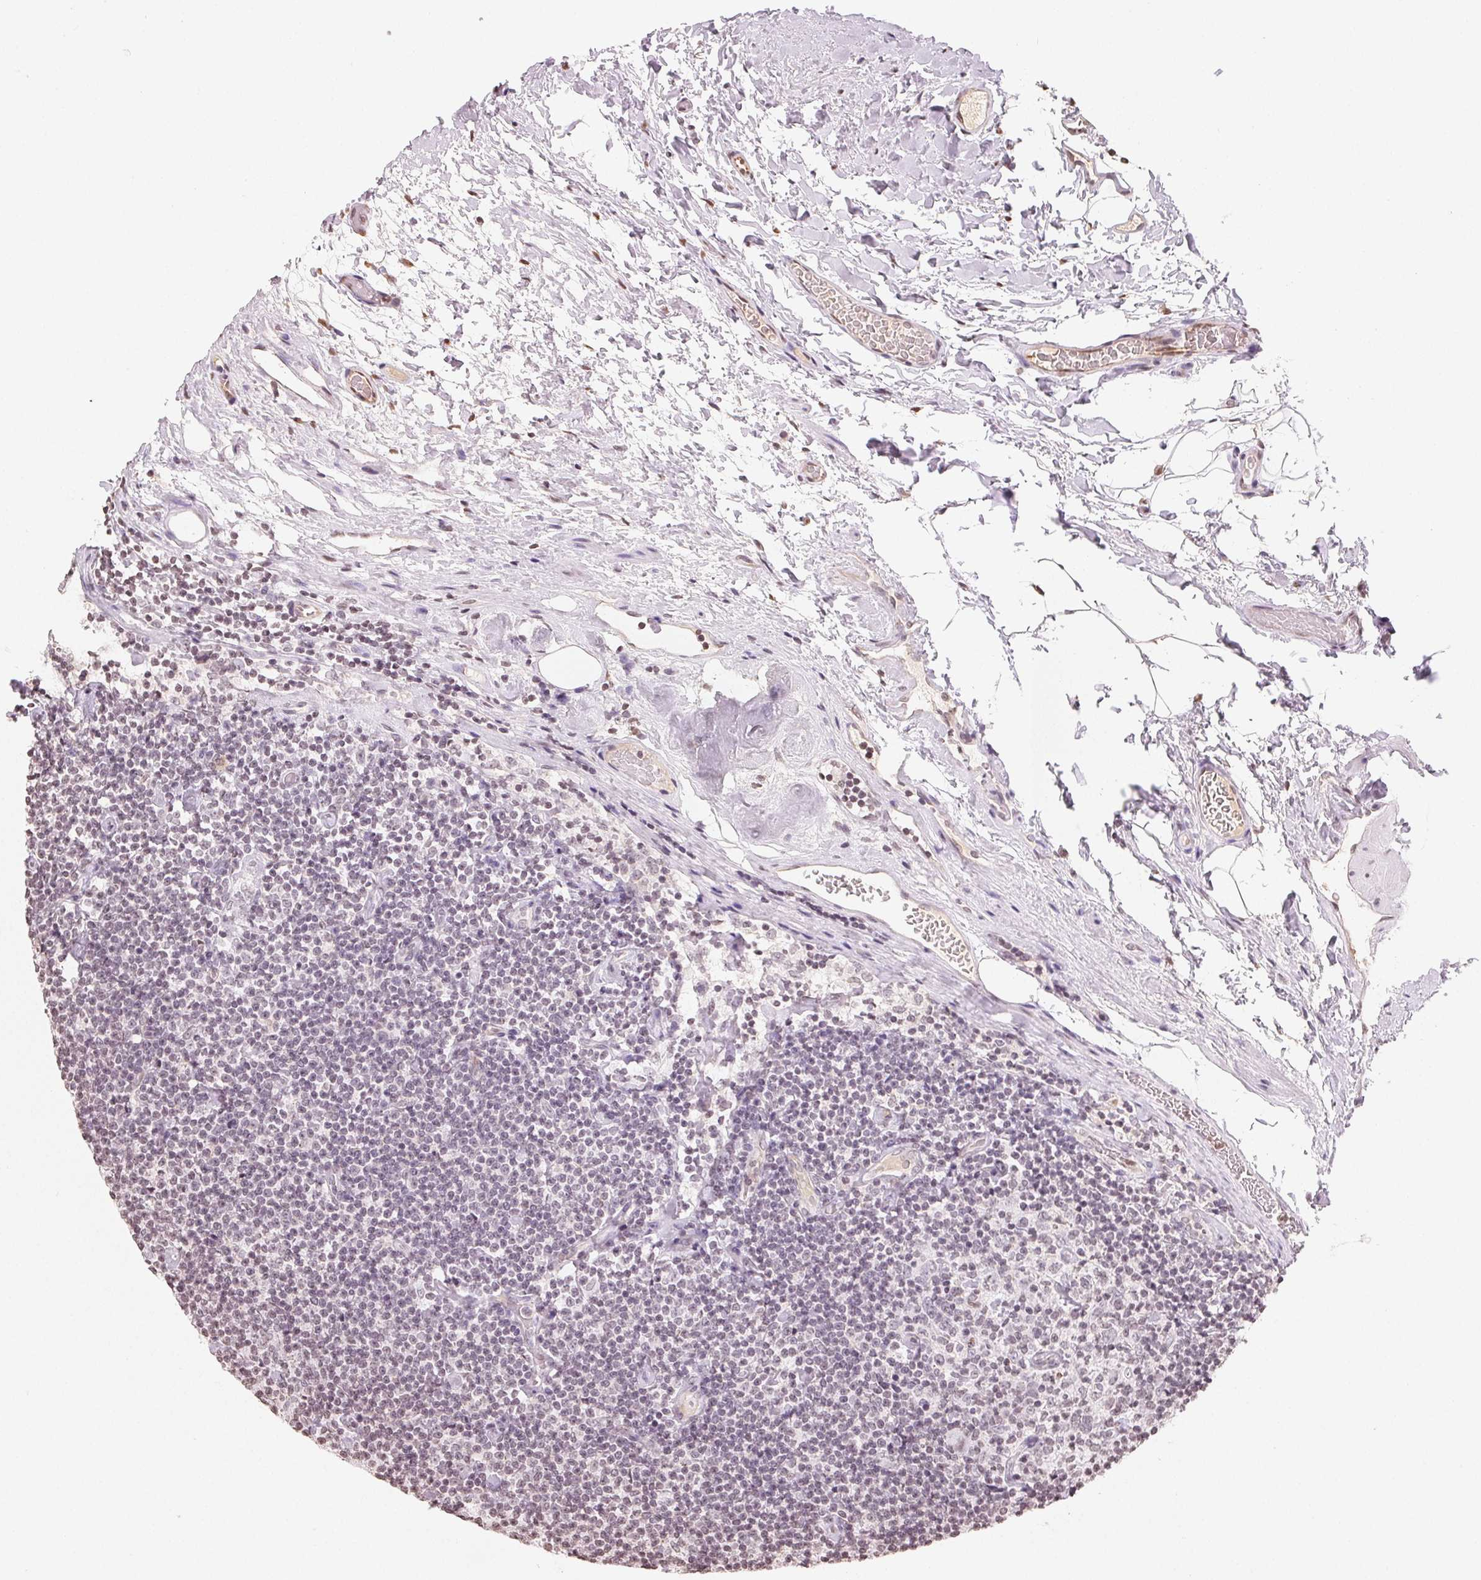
{"staining": {"intensity": "negative", "quantity": "none", "location": "none"}, "tissue": "lymphoma", "cell_type": "Tumor cells", "image_type": "cancer", "snomed": [{"axis": "morphology", "description": "Malignant lymphoma, non-Hodgkin's type, Low grade"}, {"axis": "topography", "description": "Lymph node"}], "caption": "IHC image of human malignant lymphoma, non-Hodgkin's type (low-grade) stained for a protein (brown), which demonstrates no expression in tumor cells.", "gene": "TBP", "patient": {"sex": "male", "age": 81}}